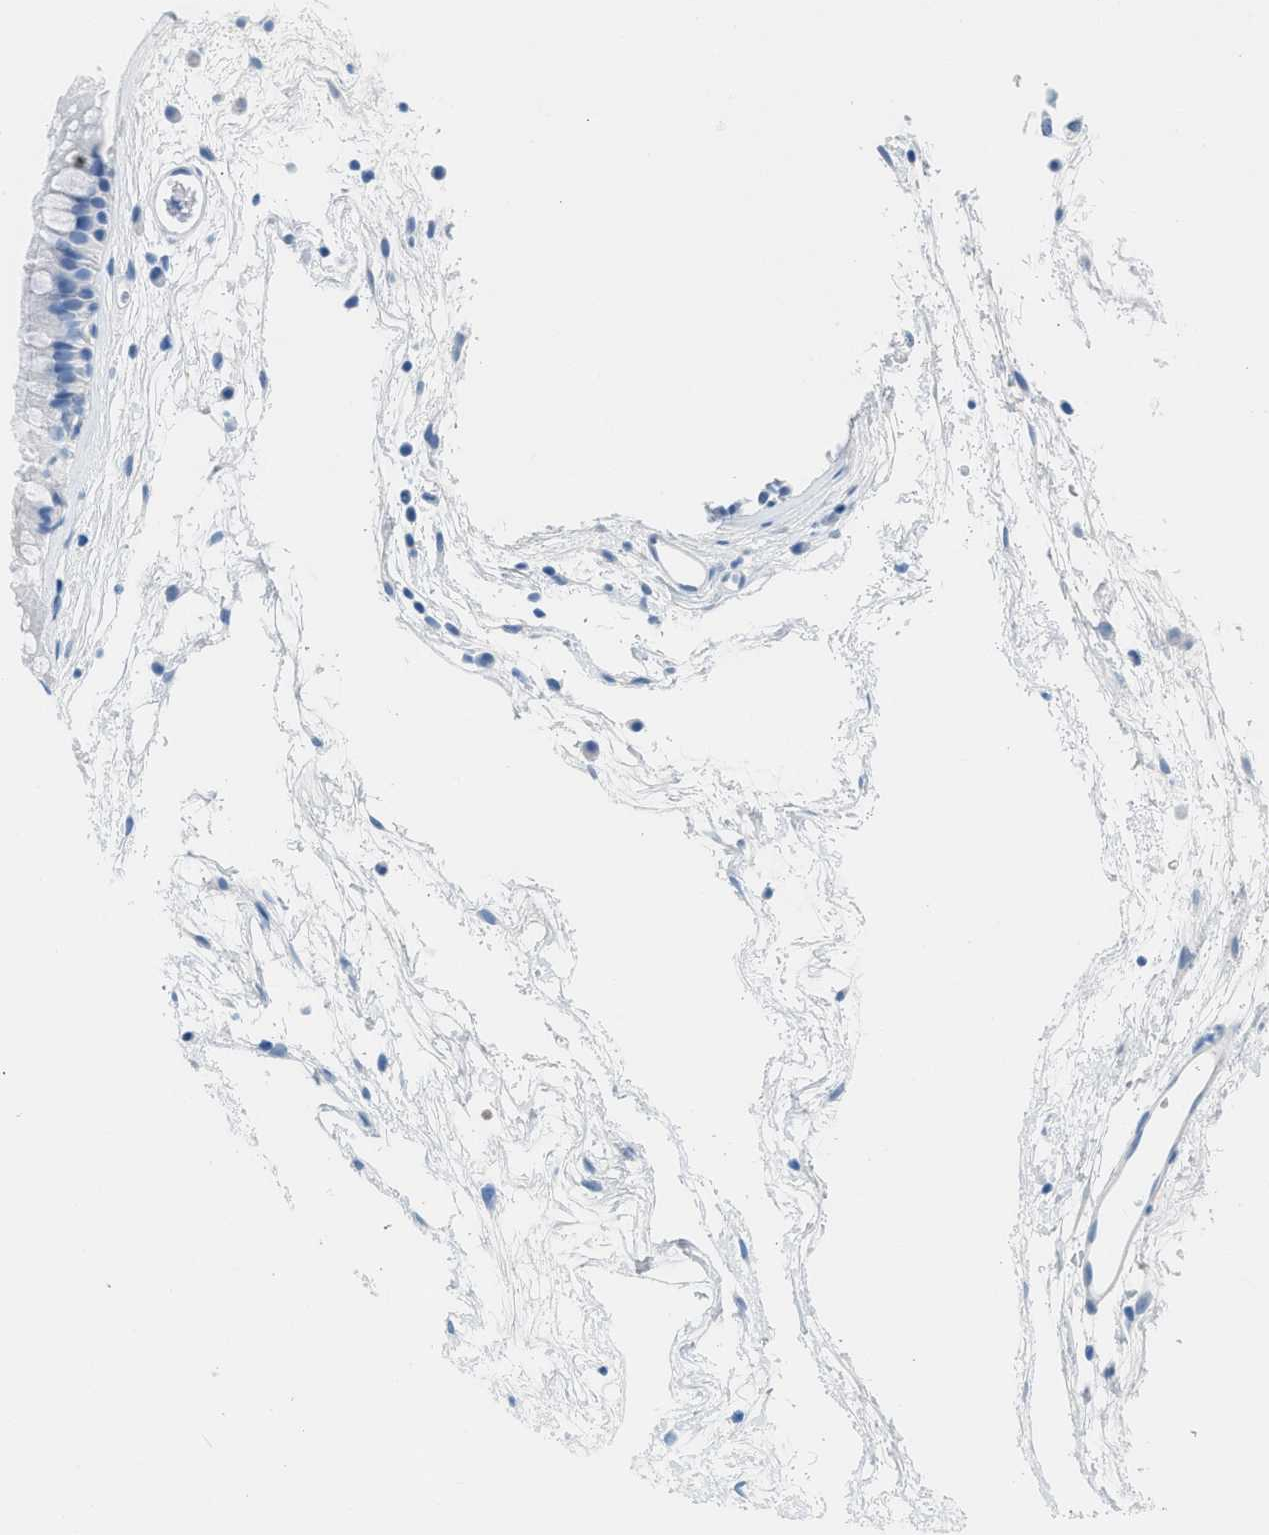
{"staining": {"intensity": "negative", "quantity": "none", "location": "none"}, "tissue": "nasopharynx", "cell_type": "Respiratory epithelial cells", "image_type": "normal", "snomed": [{"axis": "morphology", "description": "Normal tissue, NOS"}, {"axis": "morphology", "description": "Inflammation, NOS"}, {"axis": "topography", "description": "Nasopharynx"}], "caption": "The immunohistochemistry photomicrograph has no significant expression in respiratory epithelial cells of nasopharynx. (DAB immunohistochemistry with hematoxylin counter stain).", "gene": "TCL1A", "patient": {"sex": "male", "age": 48}}